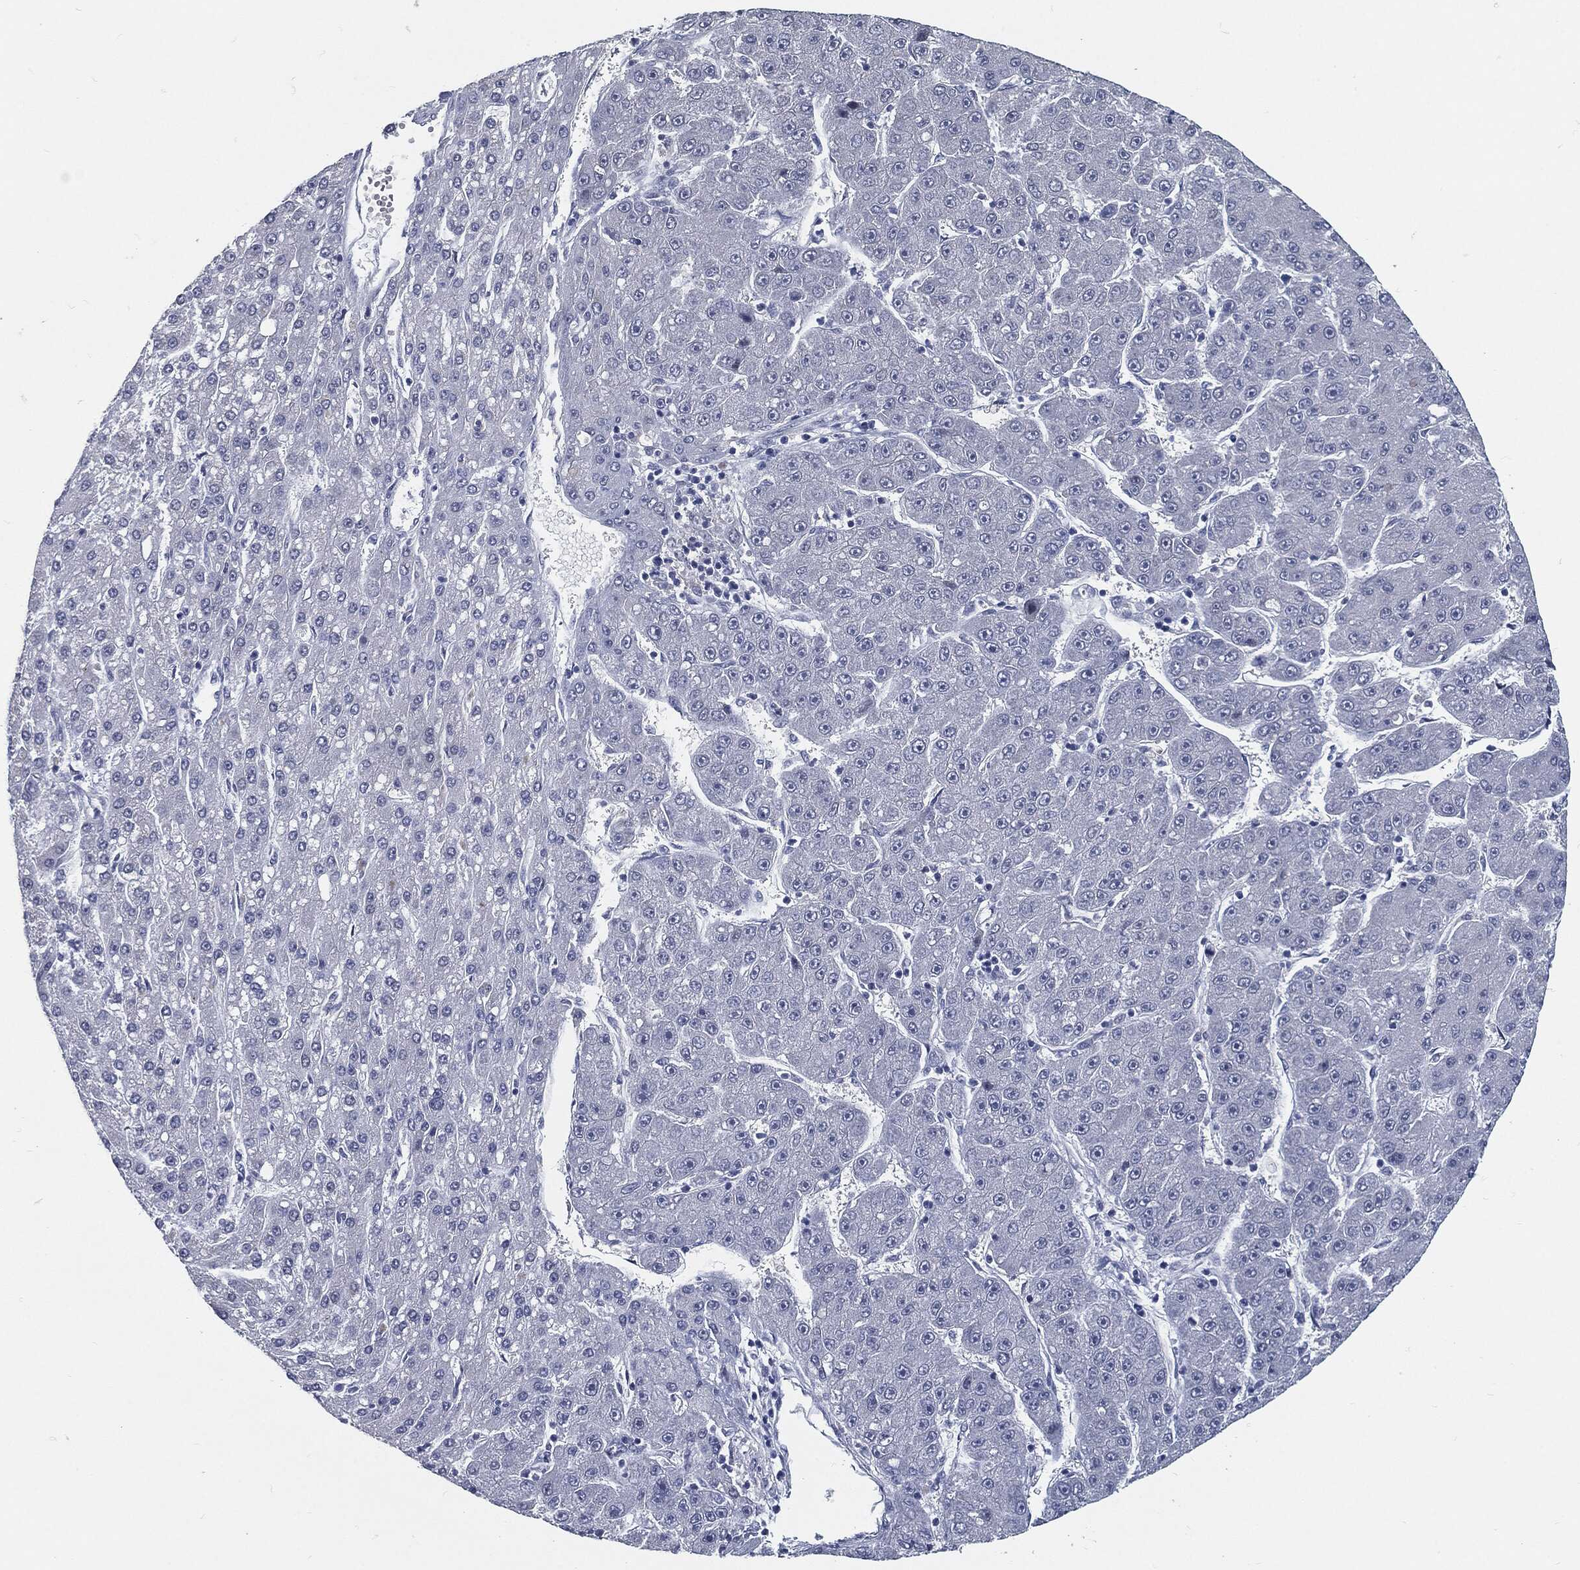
{"staining": {"intensity": "negative", "quantity": "none", "location": "none"}, "tissue": "liver cancer", "cell_type": "Tumor cells", "image_type": "cancer", "snomed": [{"axis": "morphology", "description": "Carcinoma, Hepatocellular, NOS"}, {"axis": "topography", "description": "Liver"}], "caption": "DAB immunohistochemical staining of liver hepatocellular carcinoma shows no significant staining in tumor cells.", "gene": "PROM1", "patient": {"sex": "male", "age": 67}}